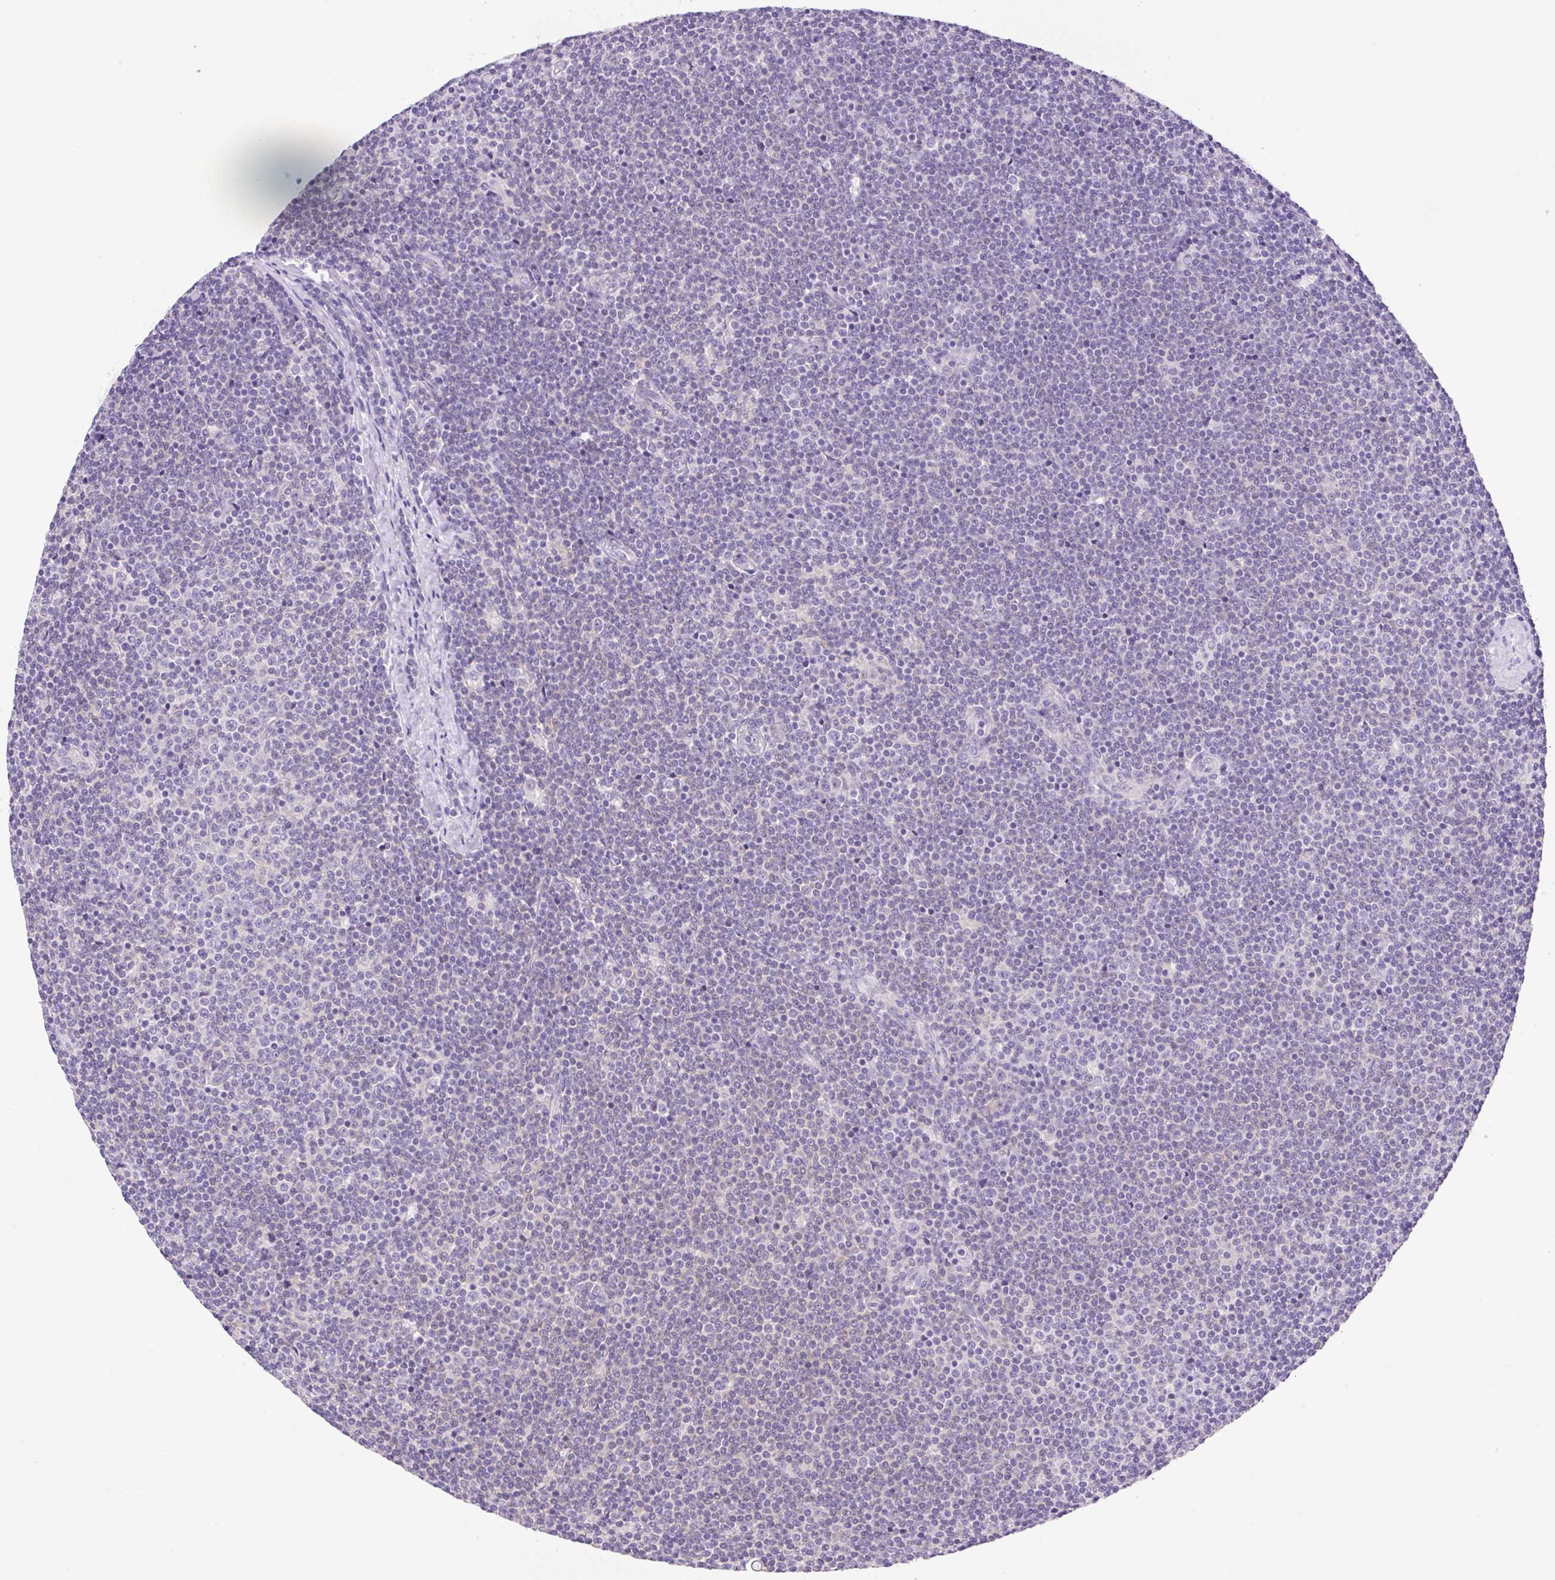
{"staining": {"intensity": "negative", "quantity": "none", "location": "none"}, "tissue": "lymphoma", "cell_type": "Tumor cells", "image_type": "cancer", "snomed": [{"axis": "morphology", "description": "Malignant lymphoma, non-Hodgkin's type, Low grade"}, {"axis": "topography", "description": "Lymph node"}], "caption": "DAB immunohistochemical staining of human low-grade malignant lymphoma, non-Hodgkin's type exhibits no significant positivity in tumor cells. Nuclei are stained in blue.", "gene": "CAMK2B", "patient": {"sex": "male", "age": 48}}